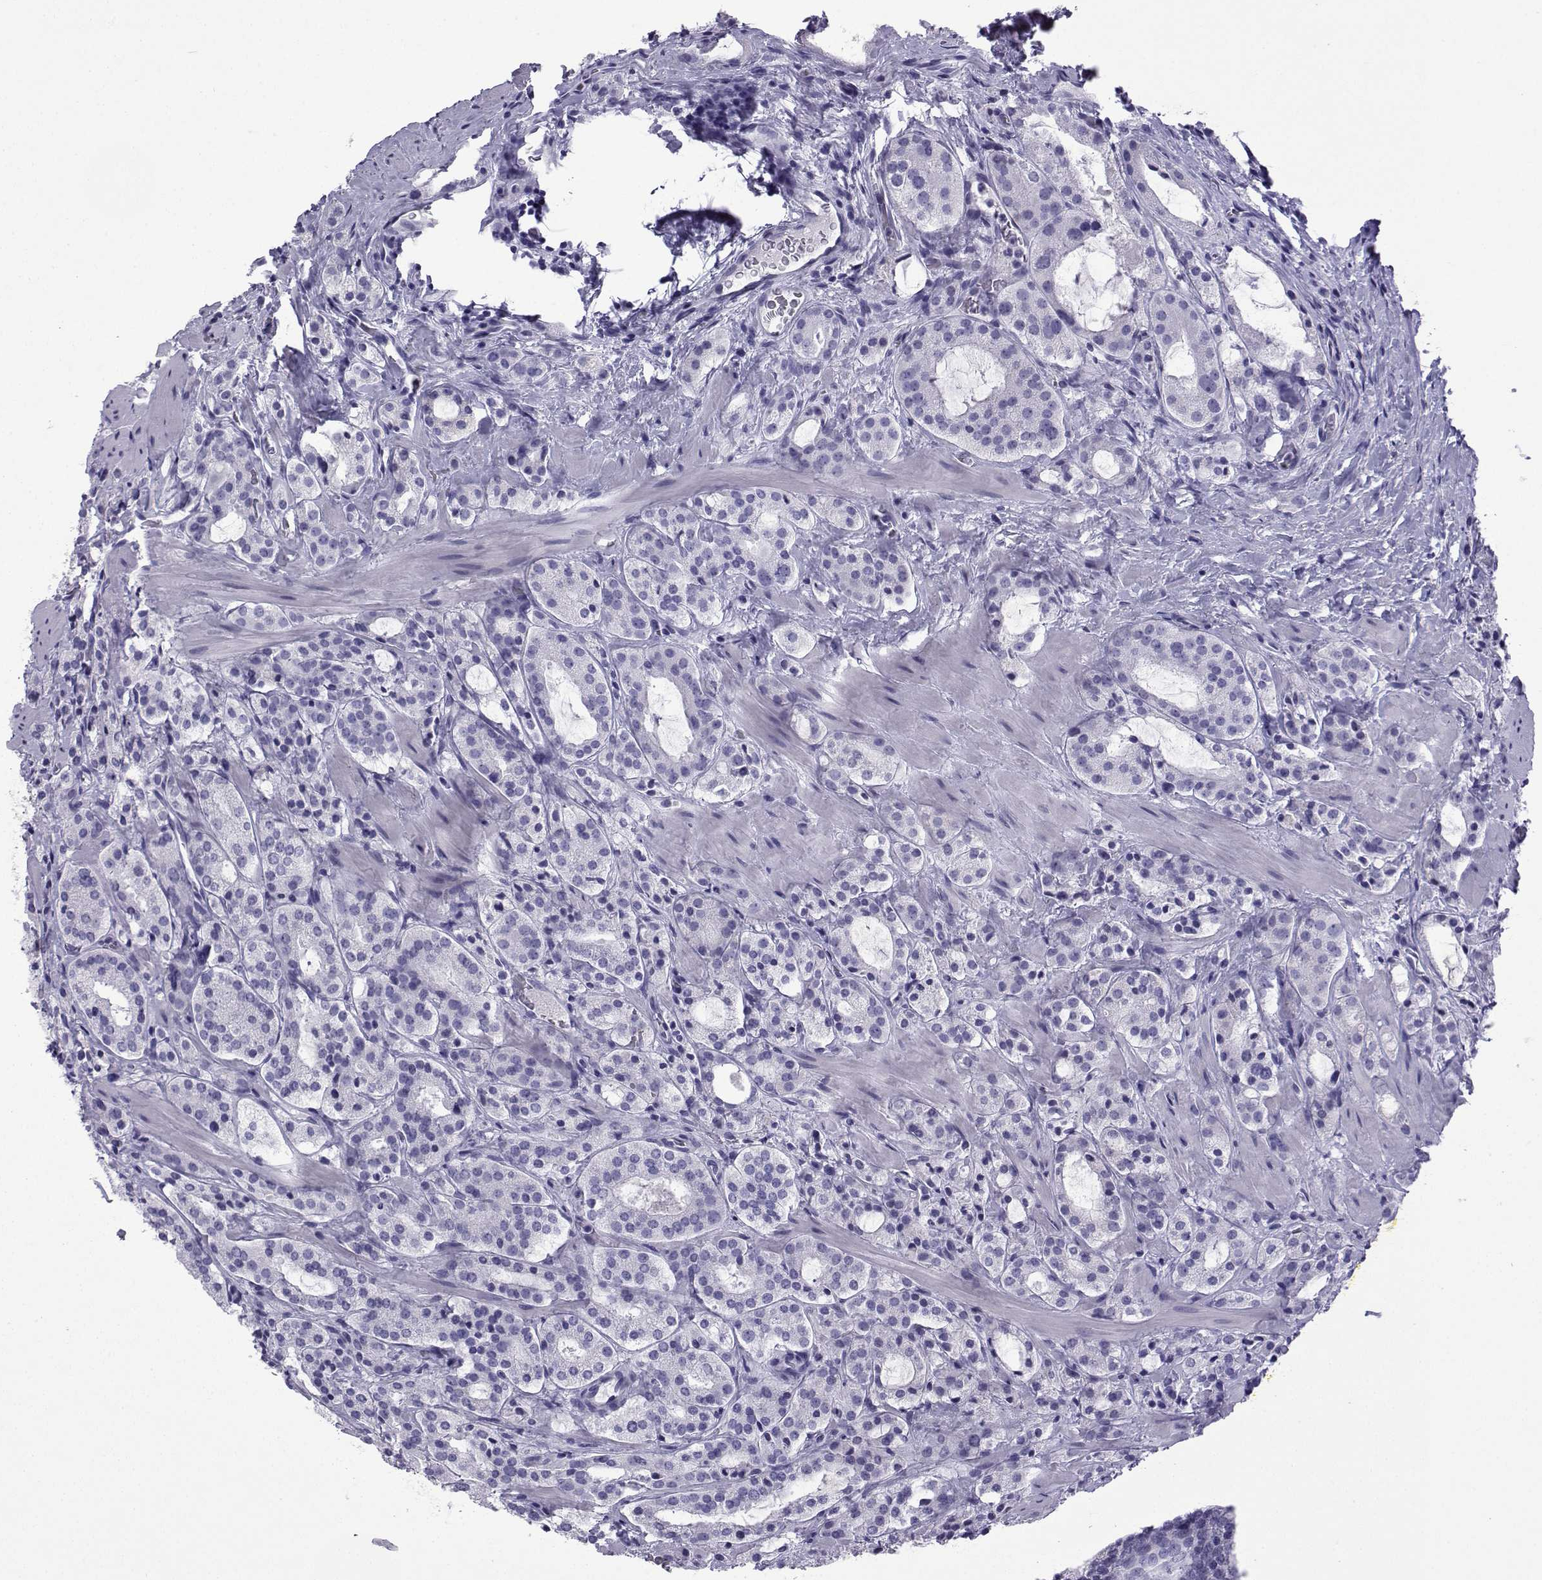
{"staining": {"intensity": "negative", "quantity": "none", "location": "none"}, "tissue": "prostate cancer", "cell_type": "Tumor cells", "image_type": "cancer", "snomed": [{"axis": "morphology", "description": "Adenocarcinoma, NOS"}, {"axis": "morphology", "description": "Adenocarcinoma, High grade"}, {"axis": "topography", "description": "Prostate"}], "caption": "This is an immunohistochemistry image of prostate cancer. There is no expression in tumor cells.", "gene": "TRIM46", "patient": {"sex": "male", "age": 62}}